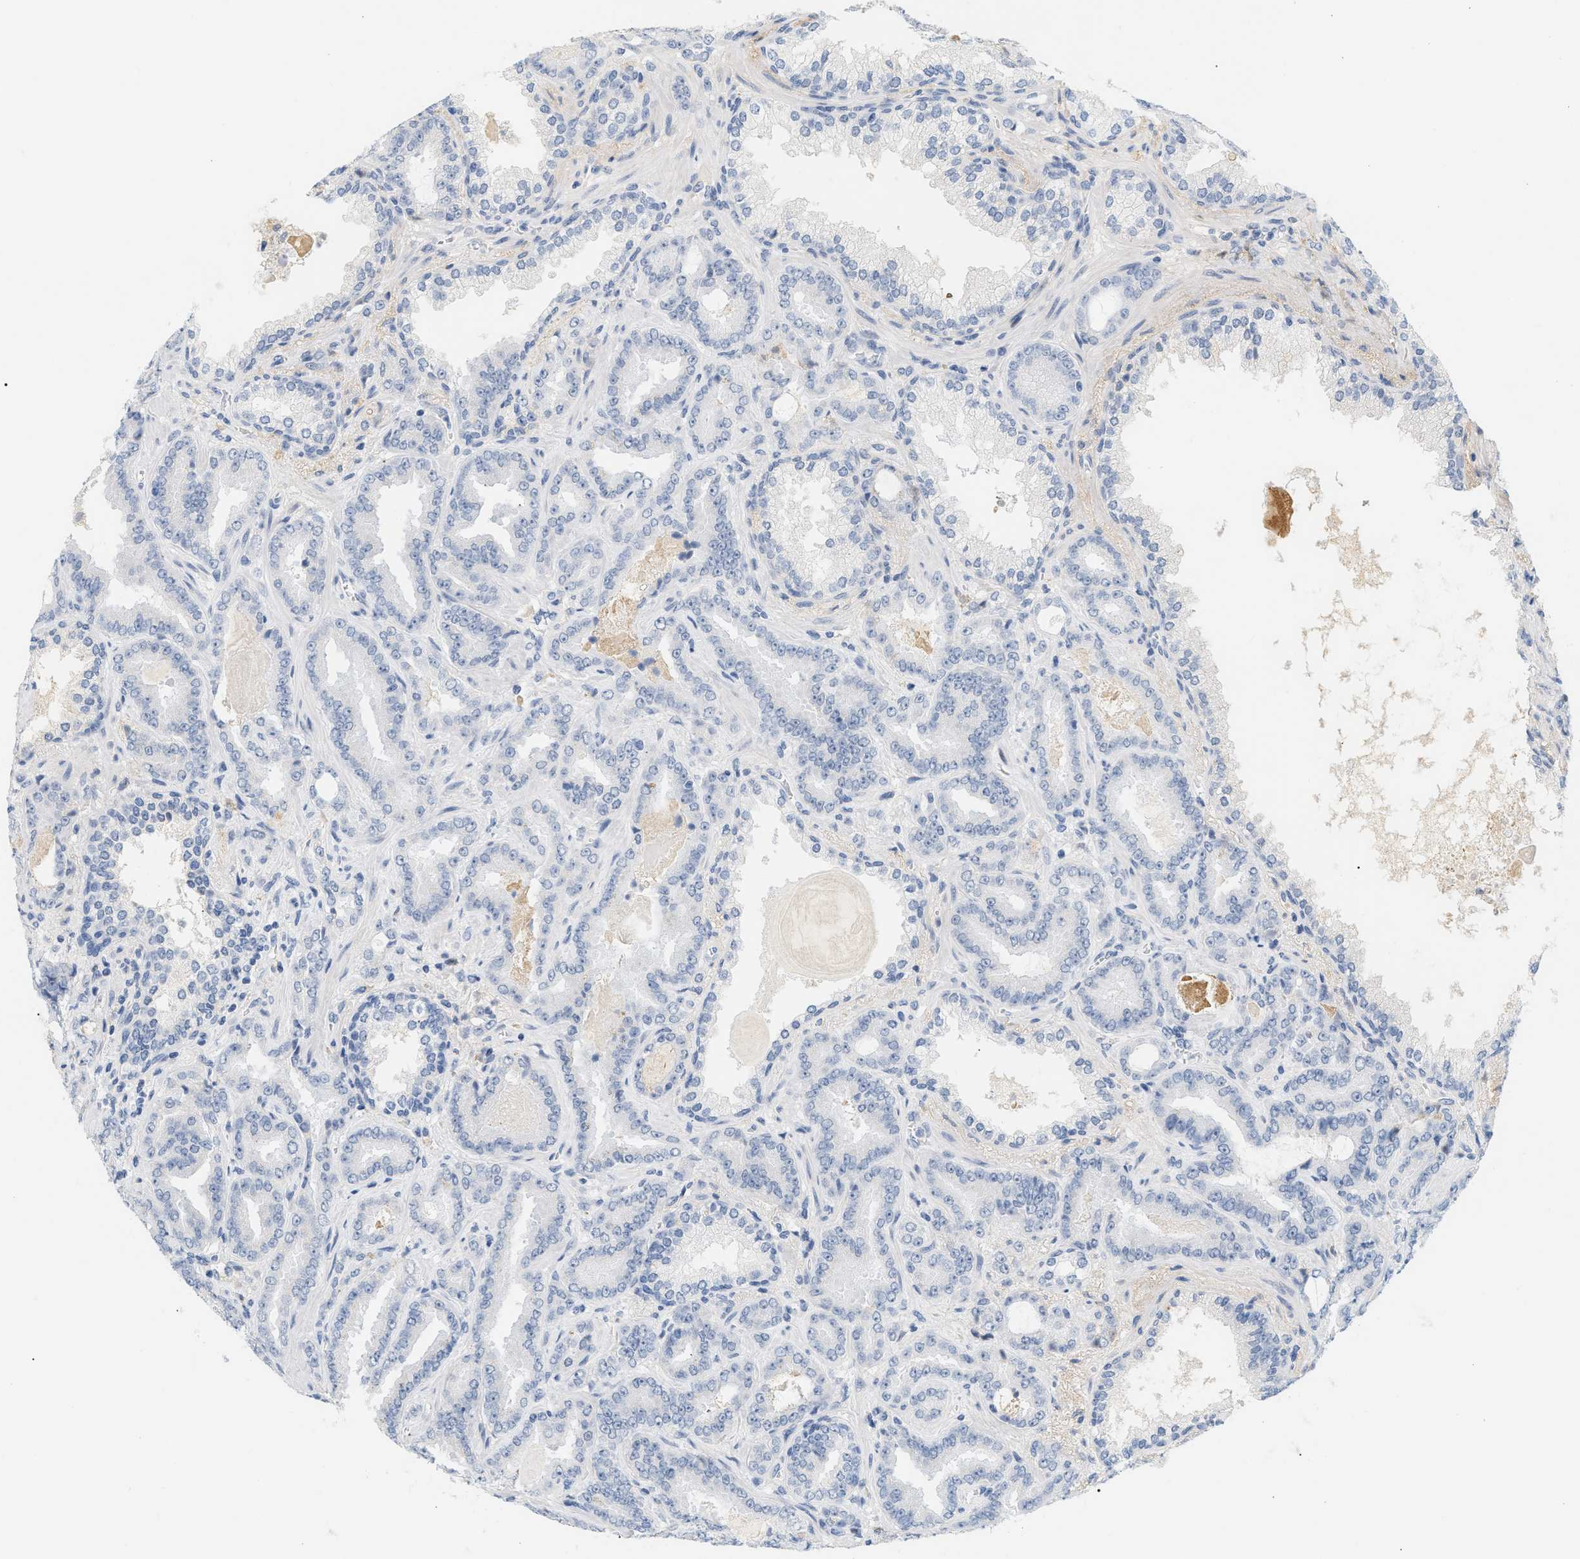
{"staining": {"intensity": "negative", "quantity": "none", "location": "none"}, "tissue": "prostate cancer", "cell_type": "Tumor cells", "image_type": "cancer", "snomed": [{"axis": "morphology", "description": "Adenocarcinoma, Low grade"}, {"axis": "topography", "description": "Prostate"}], "caption": "The immunohistochemistry photomicrograph has no significant positivity in tumor cells of prostate cancer tissue.", "gene": "CFH", "patient": {"sex": "male", "age": 60}}